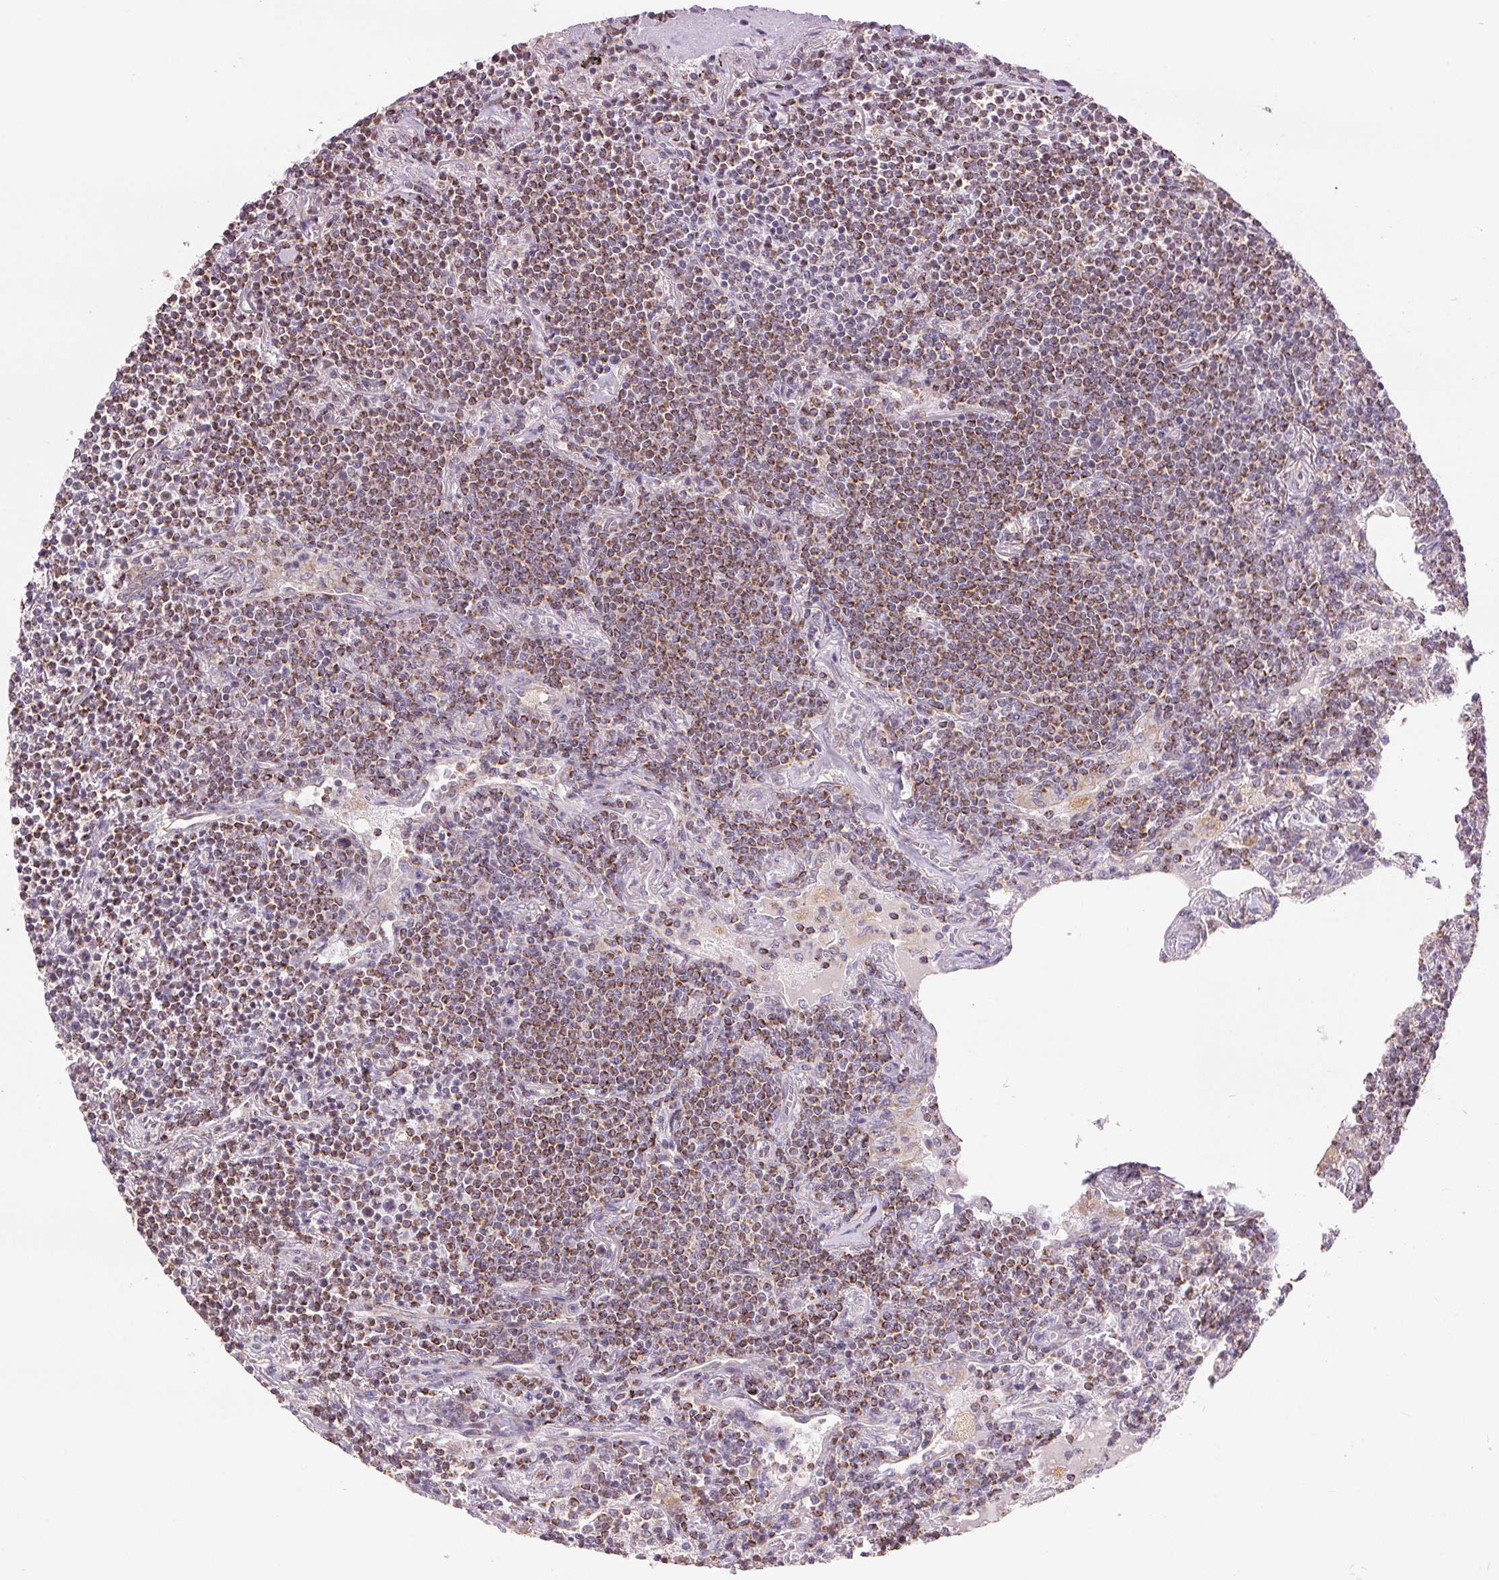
{"staining": {"intensity": "moderate", "quantity": ">75%", "location": "cytoplasmic/membranous"}, "tissue": "lymphoma", "cell_type": "Tumor cells", "image_type": "cancer", "snomed": [{"axis": "morphology", "description": "Malignant lymphoma, non-Hodgkin's type, Low grade"}, {"axis": "topography", "description": "Lung"}], "caption": "Brown immunohistochemical staining in low-grade malignant lymphoma, non-Hodgkin's type displays moderate cytoplasmic/membranous expression in about >75% of tumor cells.", "gene": "DGUOK", "patient": {"sex": "female", "age": 71}}